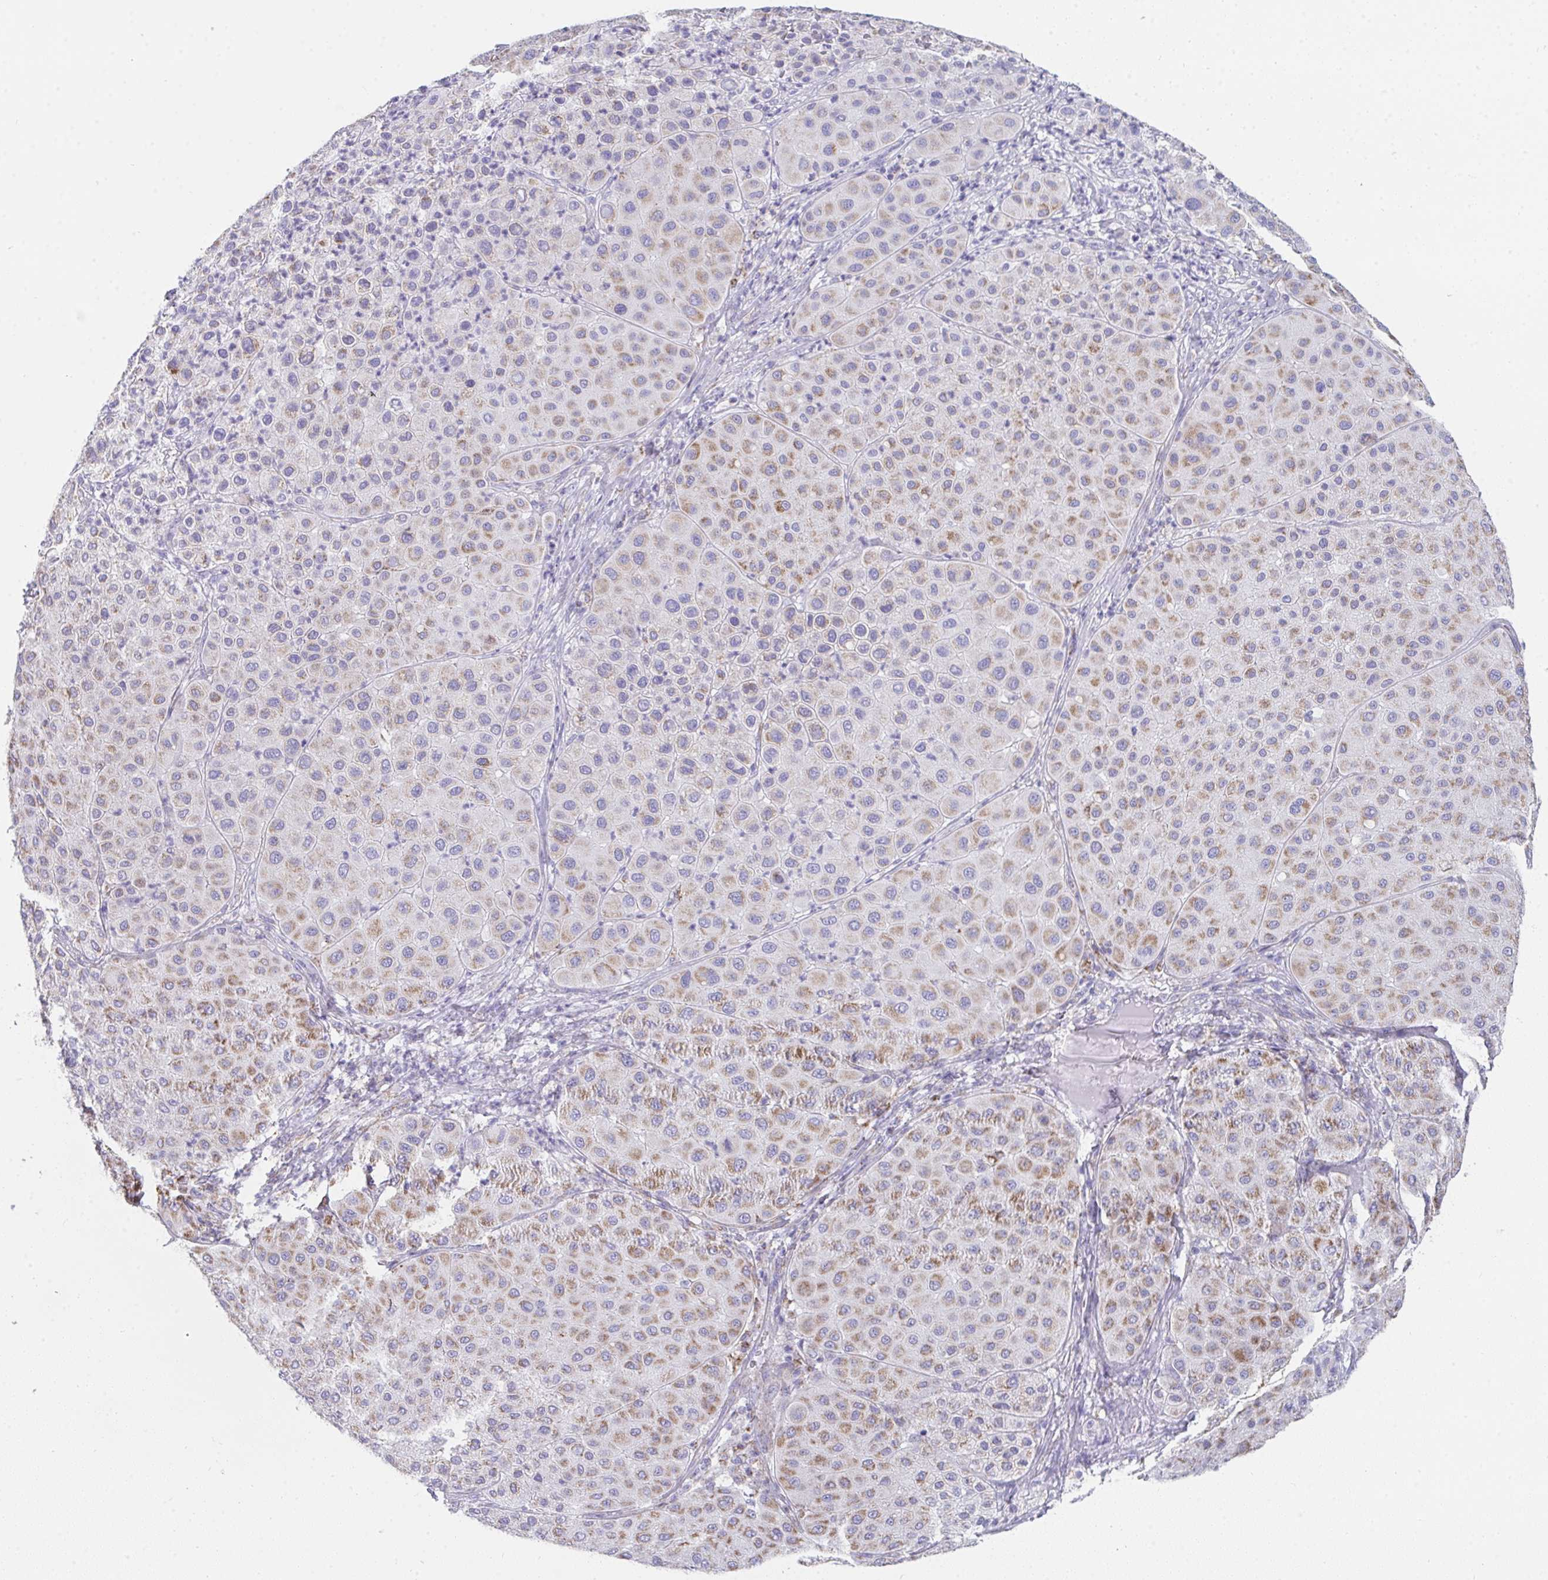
{"staining": {"intensity": "weak", "quantity": ">75%", "location": "cytoplasmic/membranous"}, "tissue": "melanoma", "cell_type": "Tumor cells", "image_type": "cancer", "snomed": [{"axis": "morphology", "description": "Malignant melanoma, Metastatic site"}, {"axis": "topography", "description": "Smooth muscle"}], "caption": "High-magnification brightfield microscopy of melanoma stained with DAB (3,3'-diaminobenzidine) (brown) and counterstained with hematoxylin (blue). tumor cells exhibit weak cytoplasmic/membranous staining is present in about>75% of cells.", "gene": "AIFM1", "patient": {"sex": "male", "age": 41}}